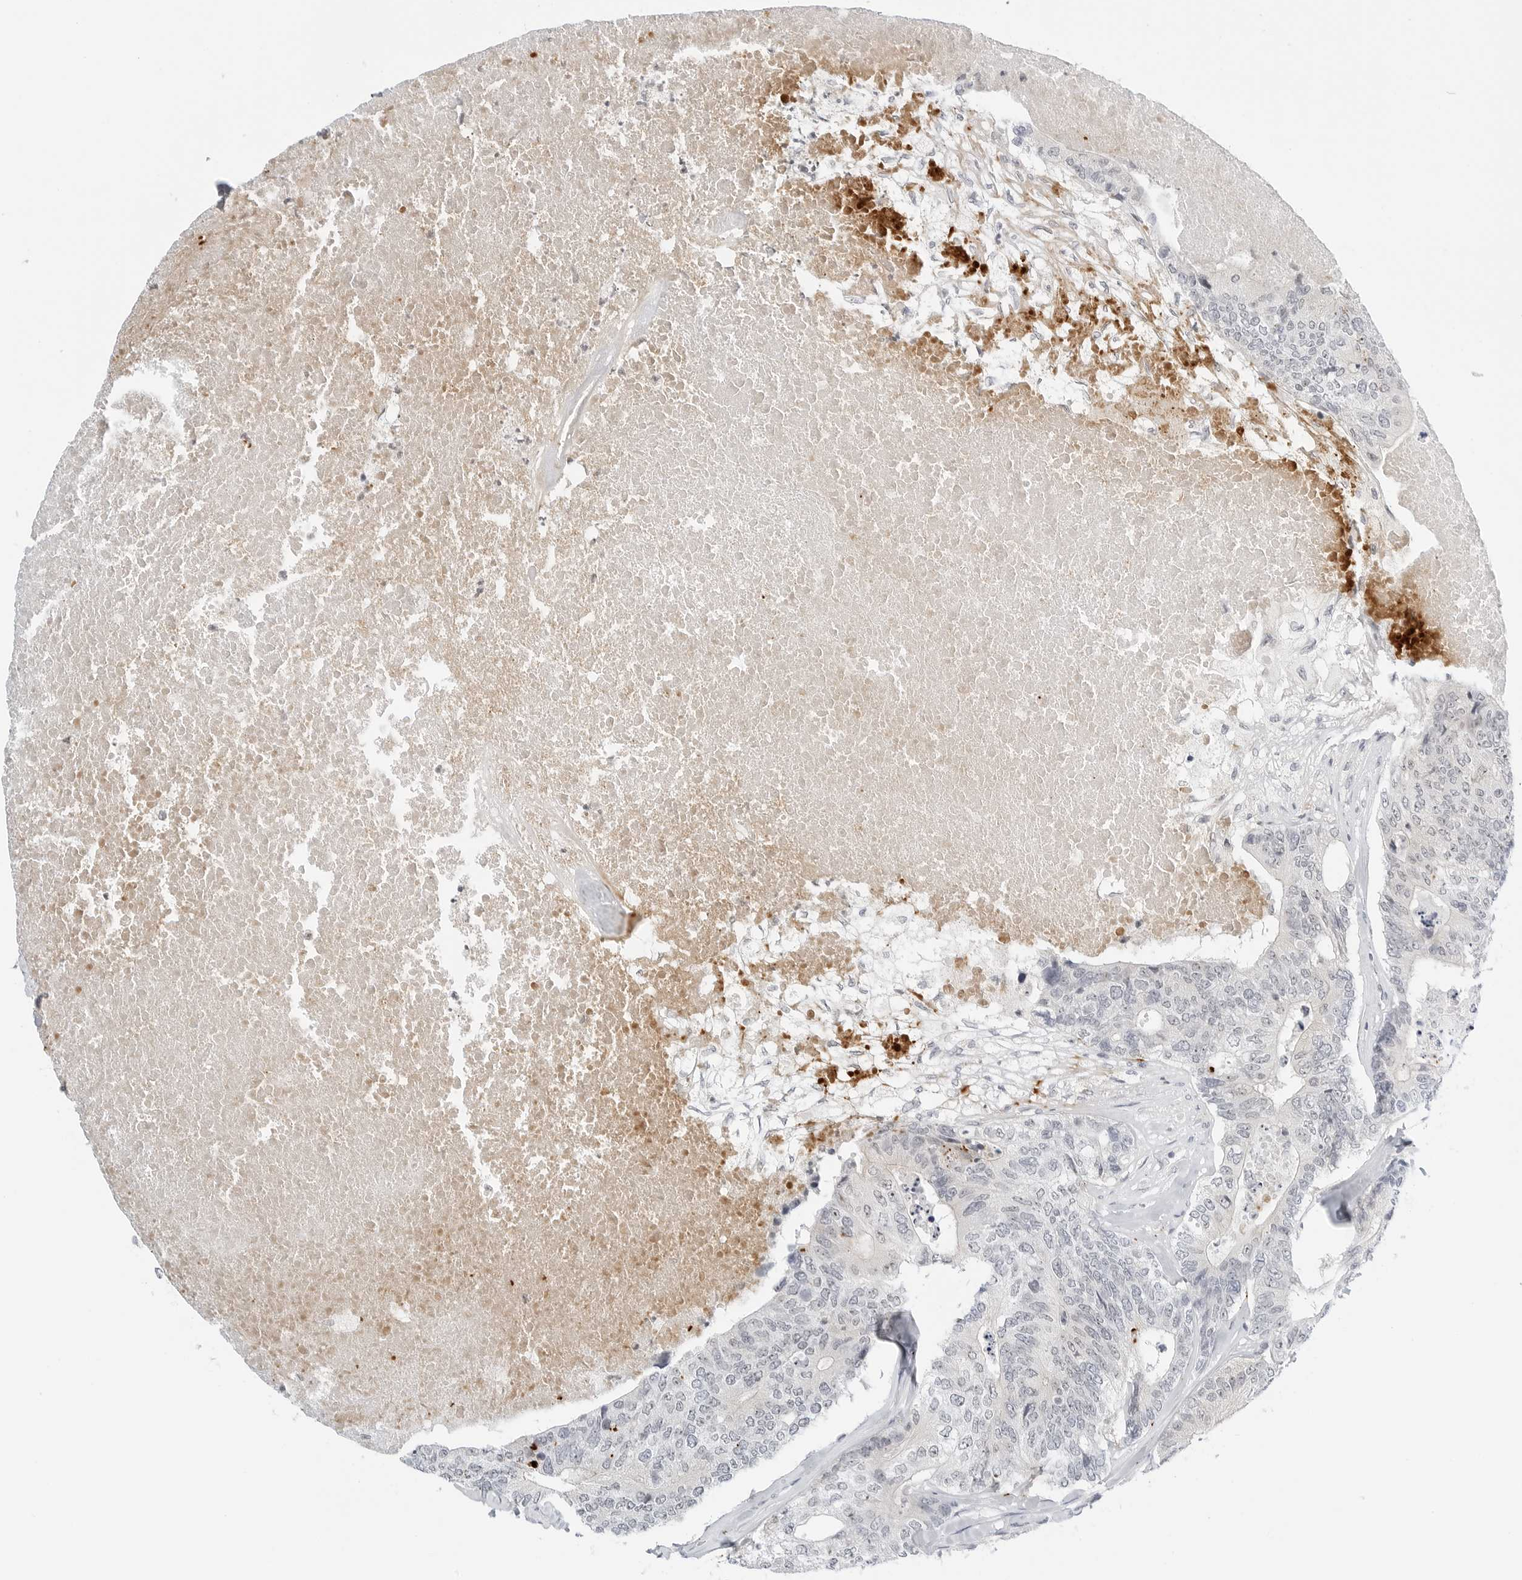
{"staining": {"intensity": "negative", "quantity": "none", "location": "none"}, "tissue": "colorectal cancer", "cell_type": "Tumor cells", "image_type": "cancer", "snomed": [{"axis": "morphology", "description": "Adenocarcinoma, NOS"}, {"axis": "topography", "description": "Colon"}], "caption": "This image is of colorectal cancer stained with IHC to label a protein in brown with the nuclei are counter-stained blue. There is no positivity in tumor cells.", "gene": "MAP2K5", "patient": {"sex": "female", "age": 67}}